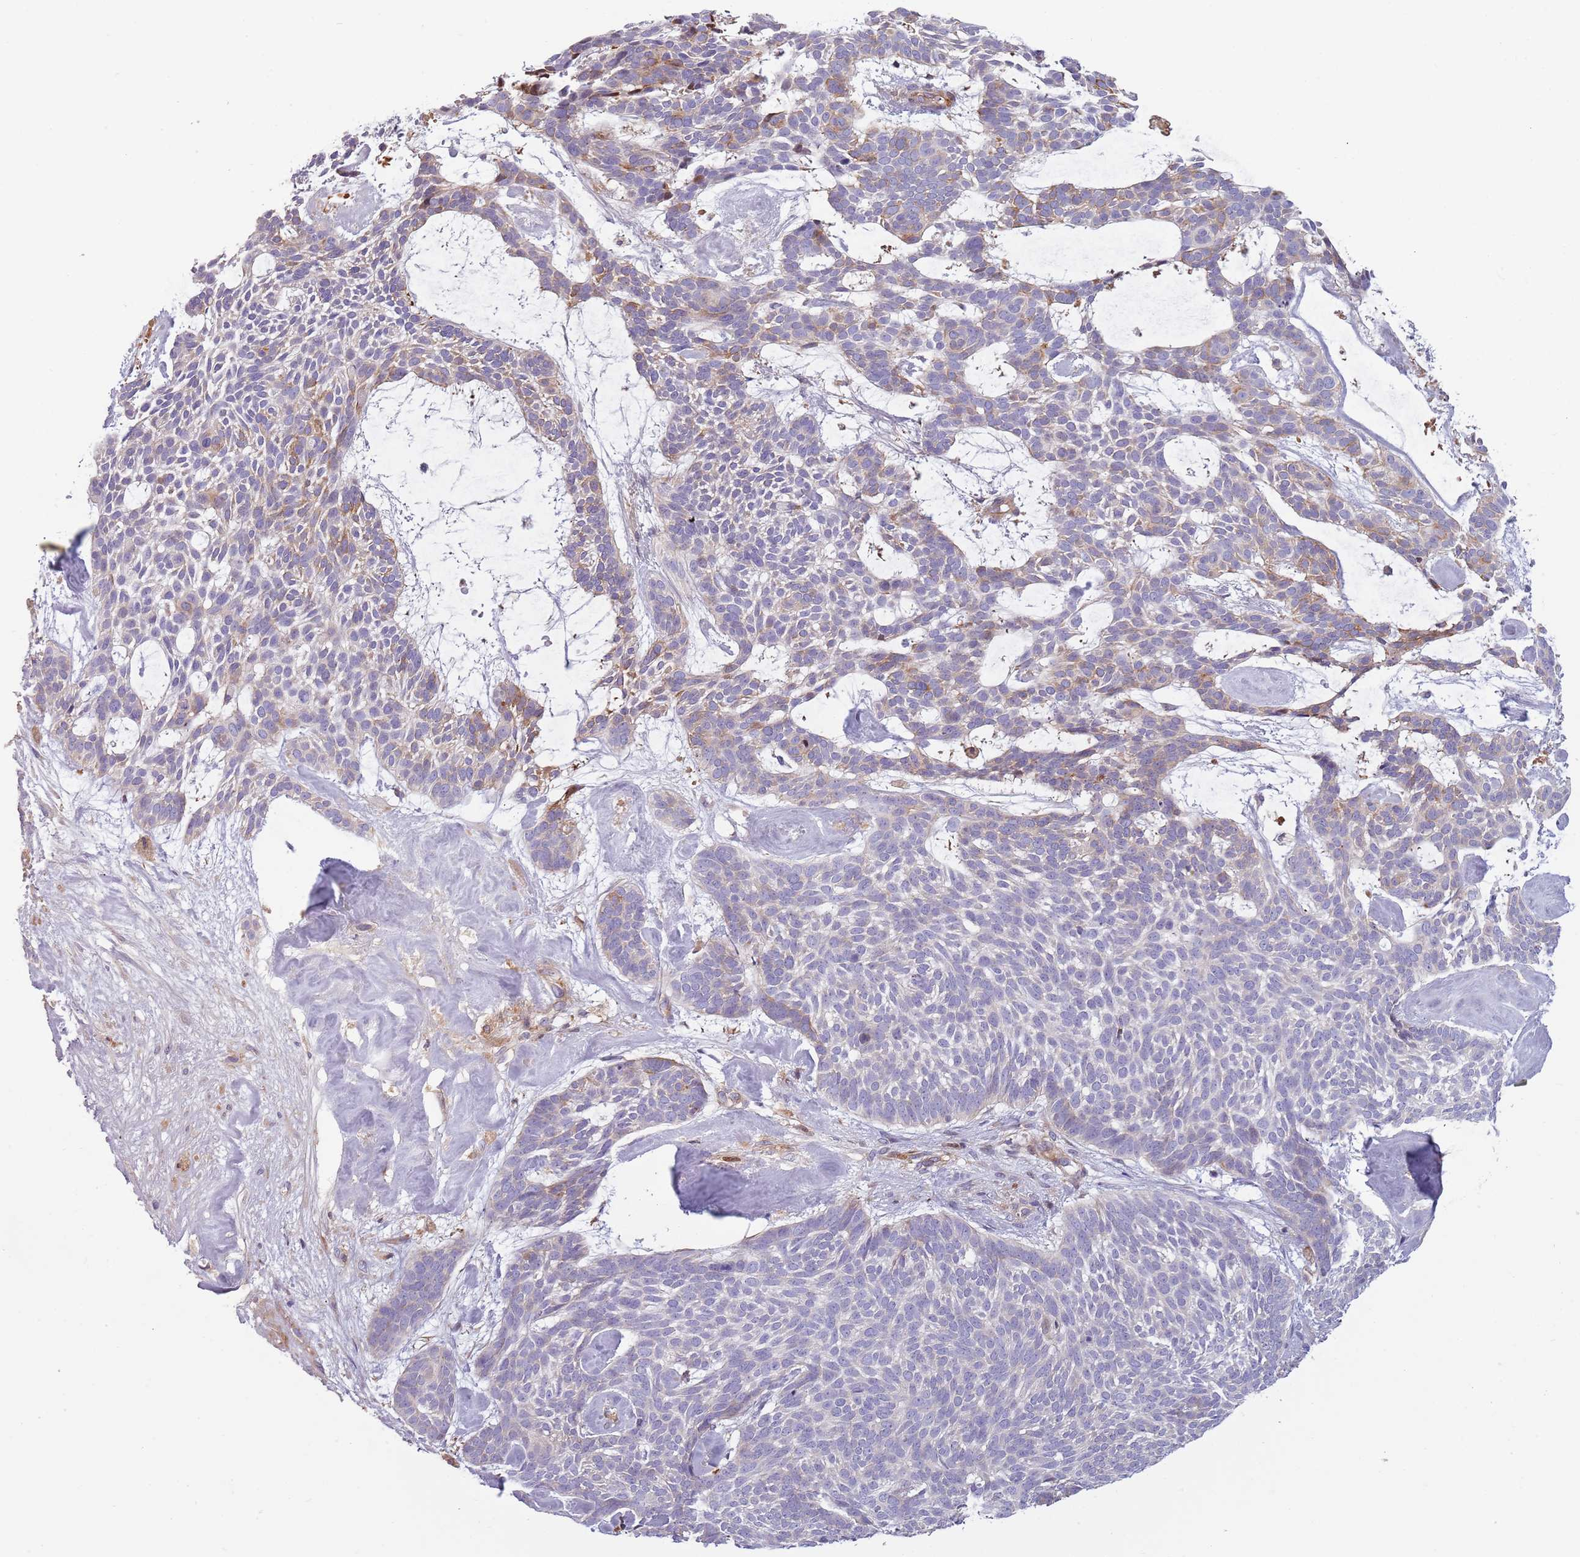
{"staining": {"intensity": "weak", "quantity": "<25%", "location": "cytoplasmic/membranous"}, "tissue": "skin cancer", "cell_type": "Tumor cells", "image_type": "cancer", "snomed": [{"axis": "morphology", "description": "Basal cell carcinoma"}, {"axis": "topography", "description": "Skin"}], "caption": "Human basal cell carcinoma (skin) stained for a protein using immunohistochemistry (IHC) demonstrates no expression in tumor cells.", "gene": "NADK", "patient": {"sex": "male", "age": 61}}